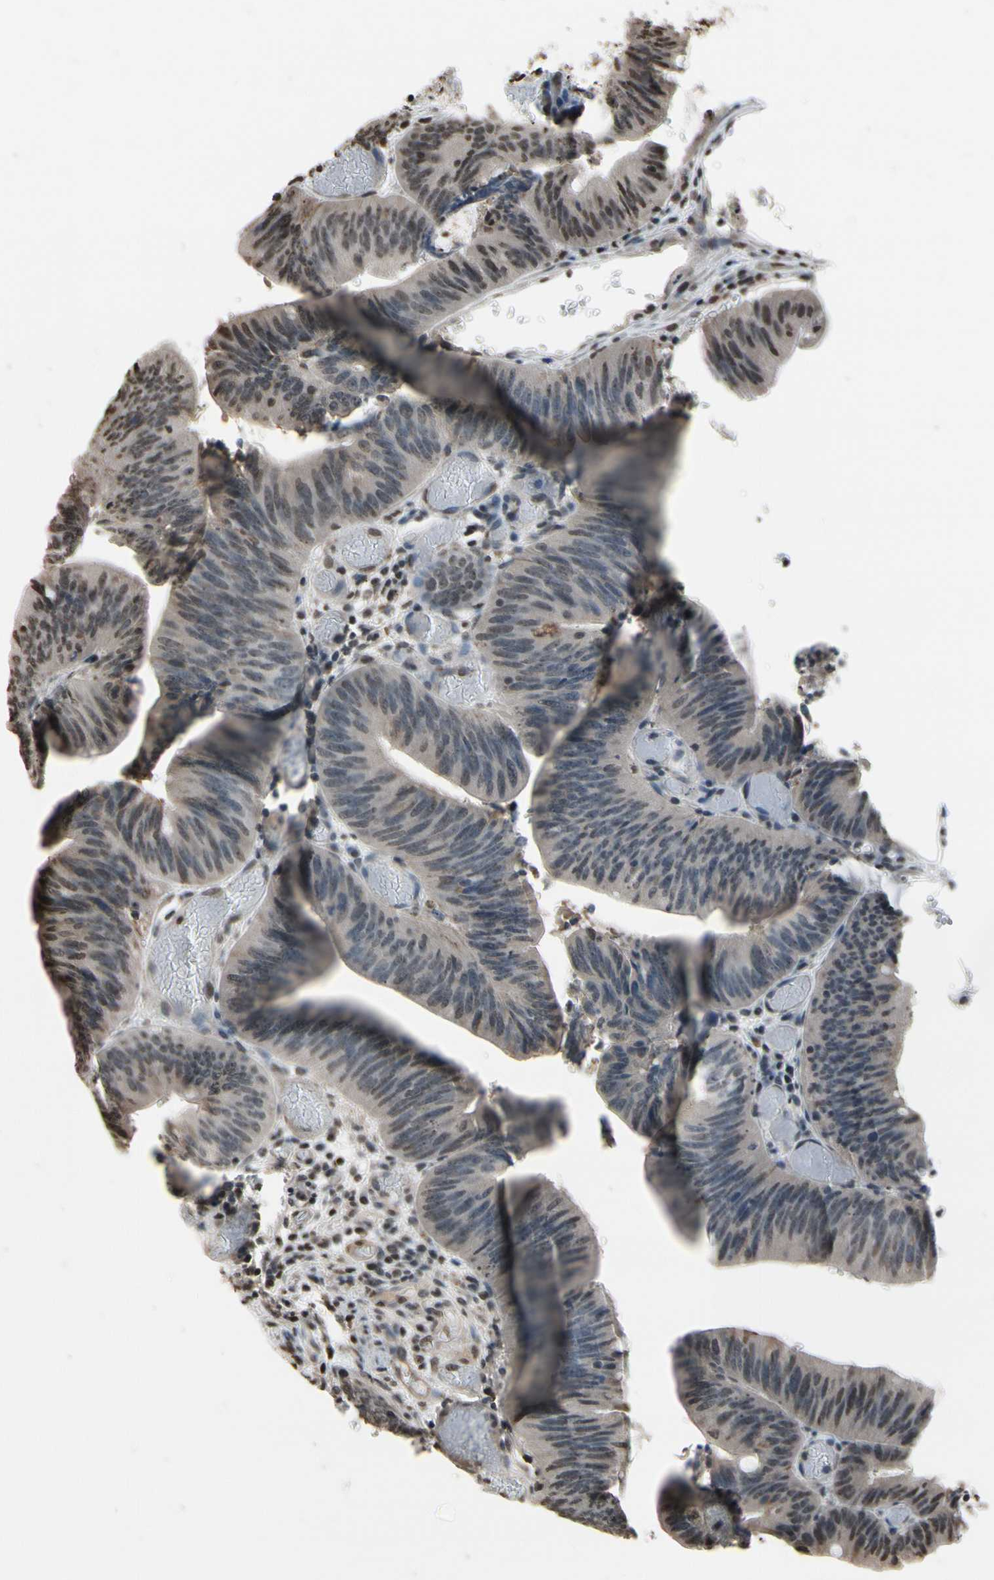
{"staining": {"intensity": "weak", "quantity": "25%-75%", "location": "nuclear"}, "tissue": "colorectal cancer", "cell_type": "Tumor cells", "image_type": "cancer", "snomed": [{"axis": "morphology", "description": "Adenocarcinoma, NOS"}, {"axis": "topography", "description": "Rectum"}], "caption": "Immunohistochemical staining of colorectal cancer shows weak nuclear protein expression in approximately 25%-75% of tumor cells.", "gene": "HIPK2", "patient": {"sex": "female", "age": 66}}